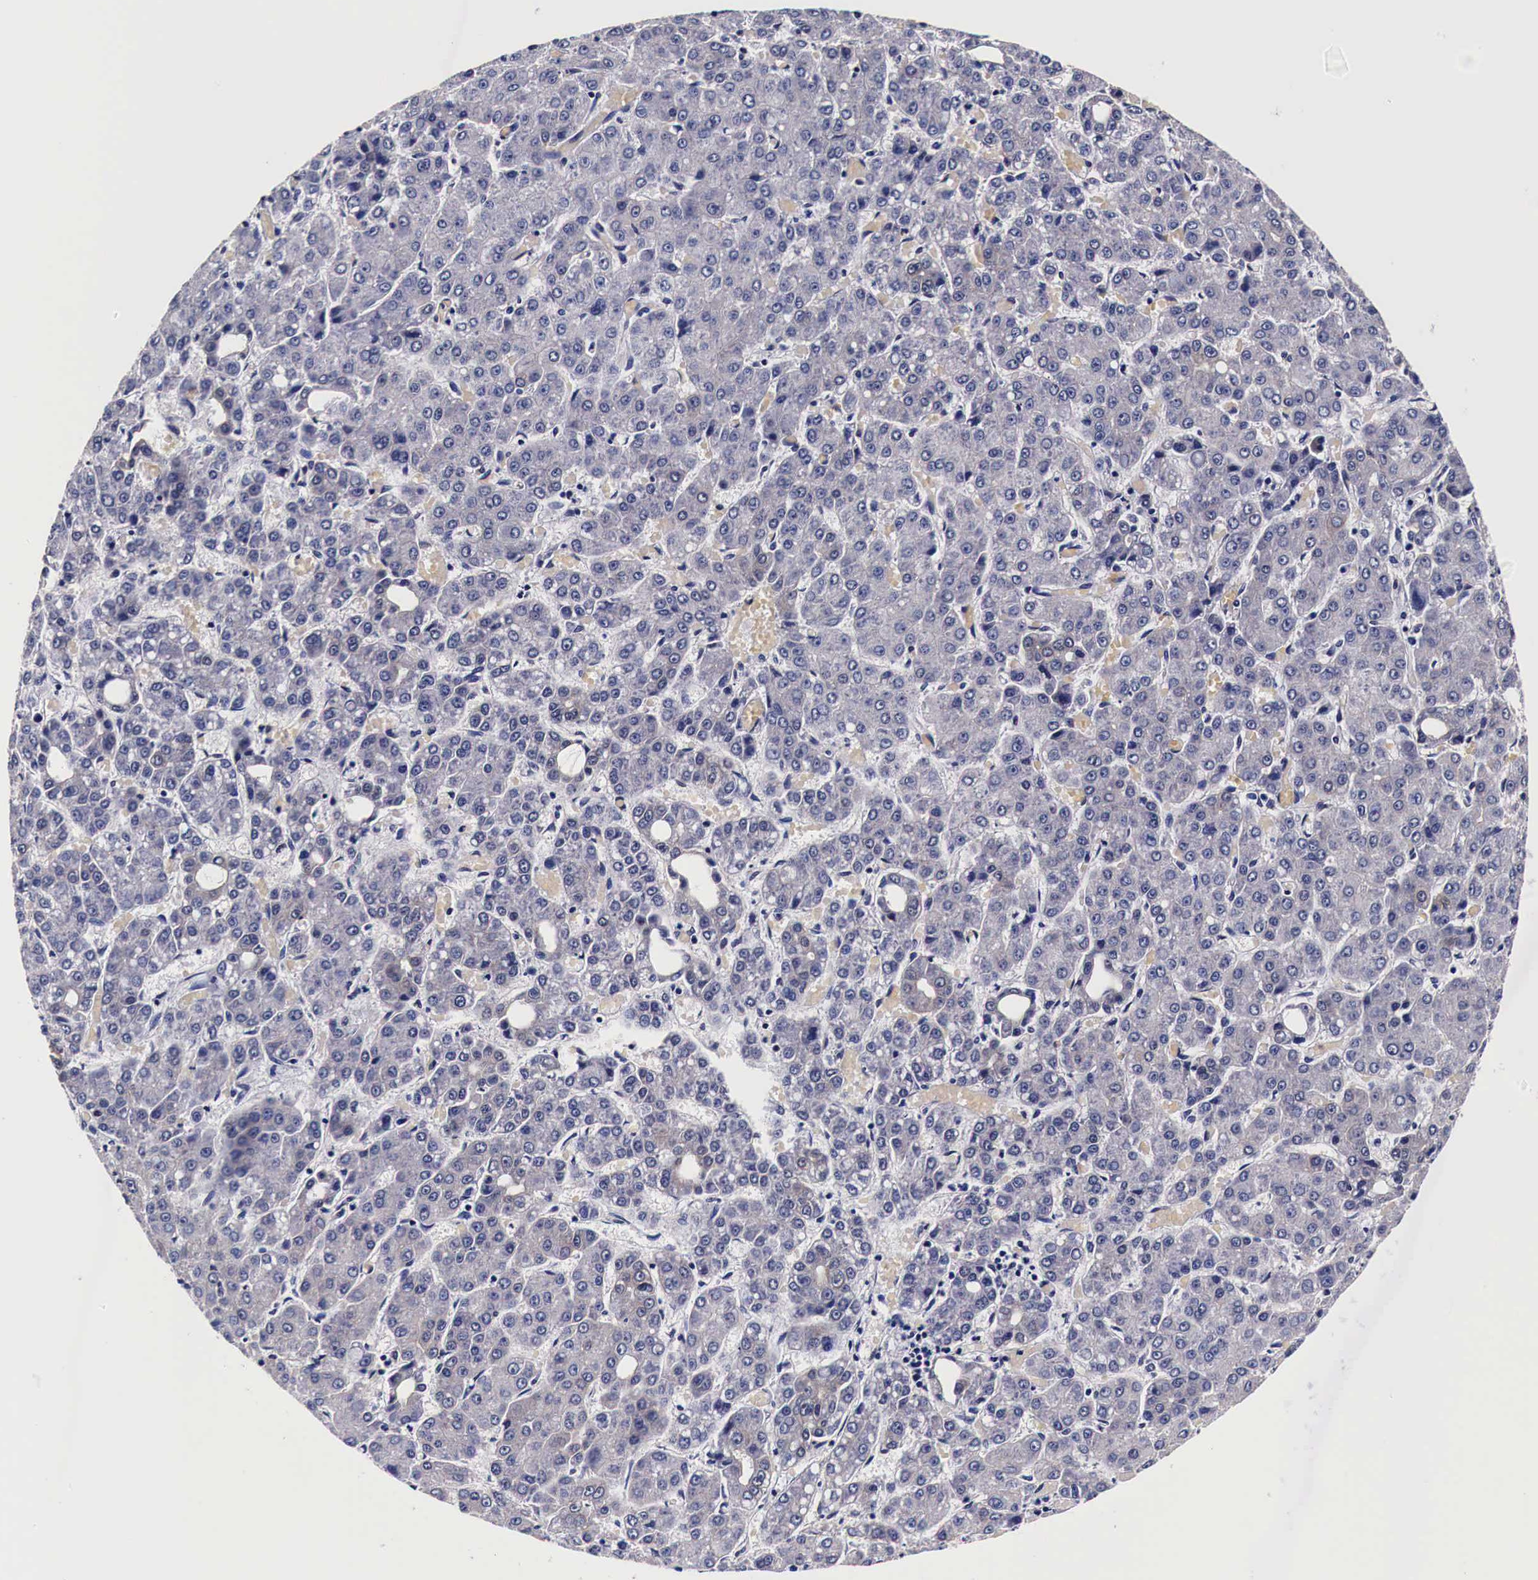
{"staining": {"intensity": "weak", "quantity": "<25%", "location": "cytoplasmic/membranous"}, "tissue": "liver cancer", "cell_type": "Tumor cells", "image_type": "cancer", "snomed": [{"axis": "morphology", "description": "Carcinoma, Hepatocellular, NOS"}, {"axis": "topography", "description": "Liver"}], "caption": "DAB immunohistochemical staining of human liver cancer shows no significant positivity in tumor cells.", "gene": "HSPB1", "patient": {"sex": "male", "age": 69}}